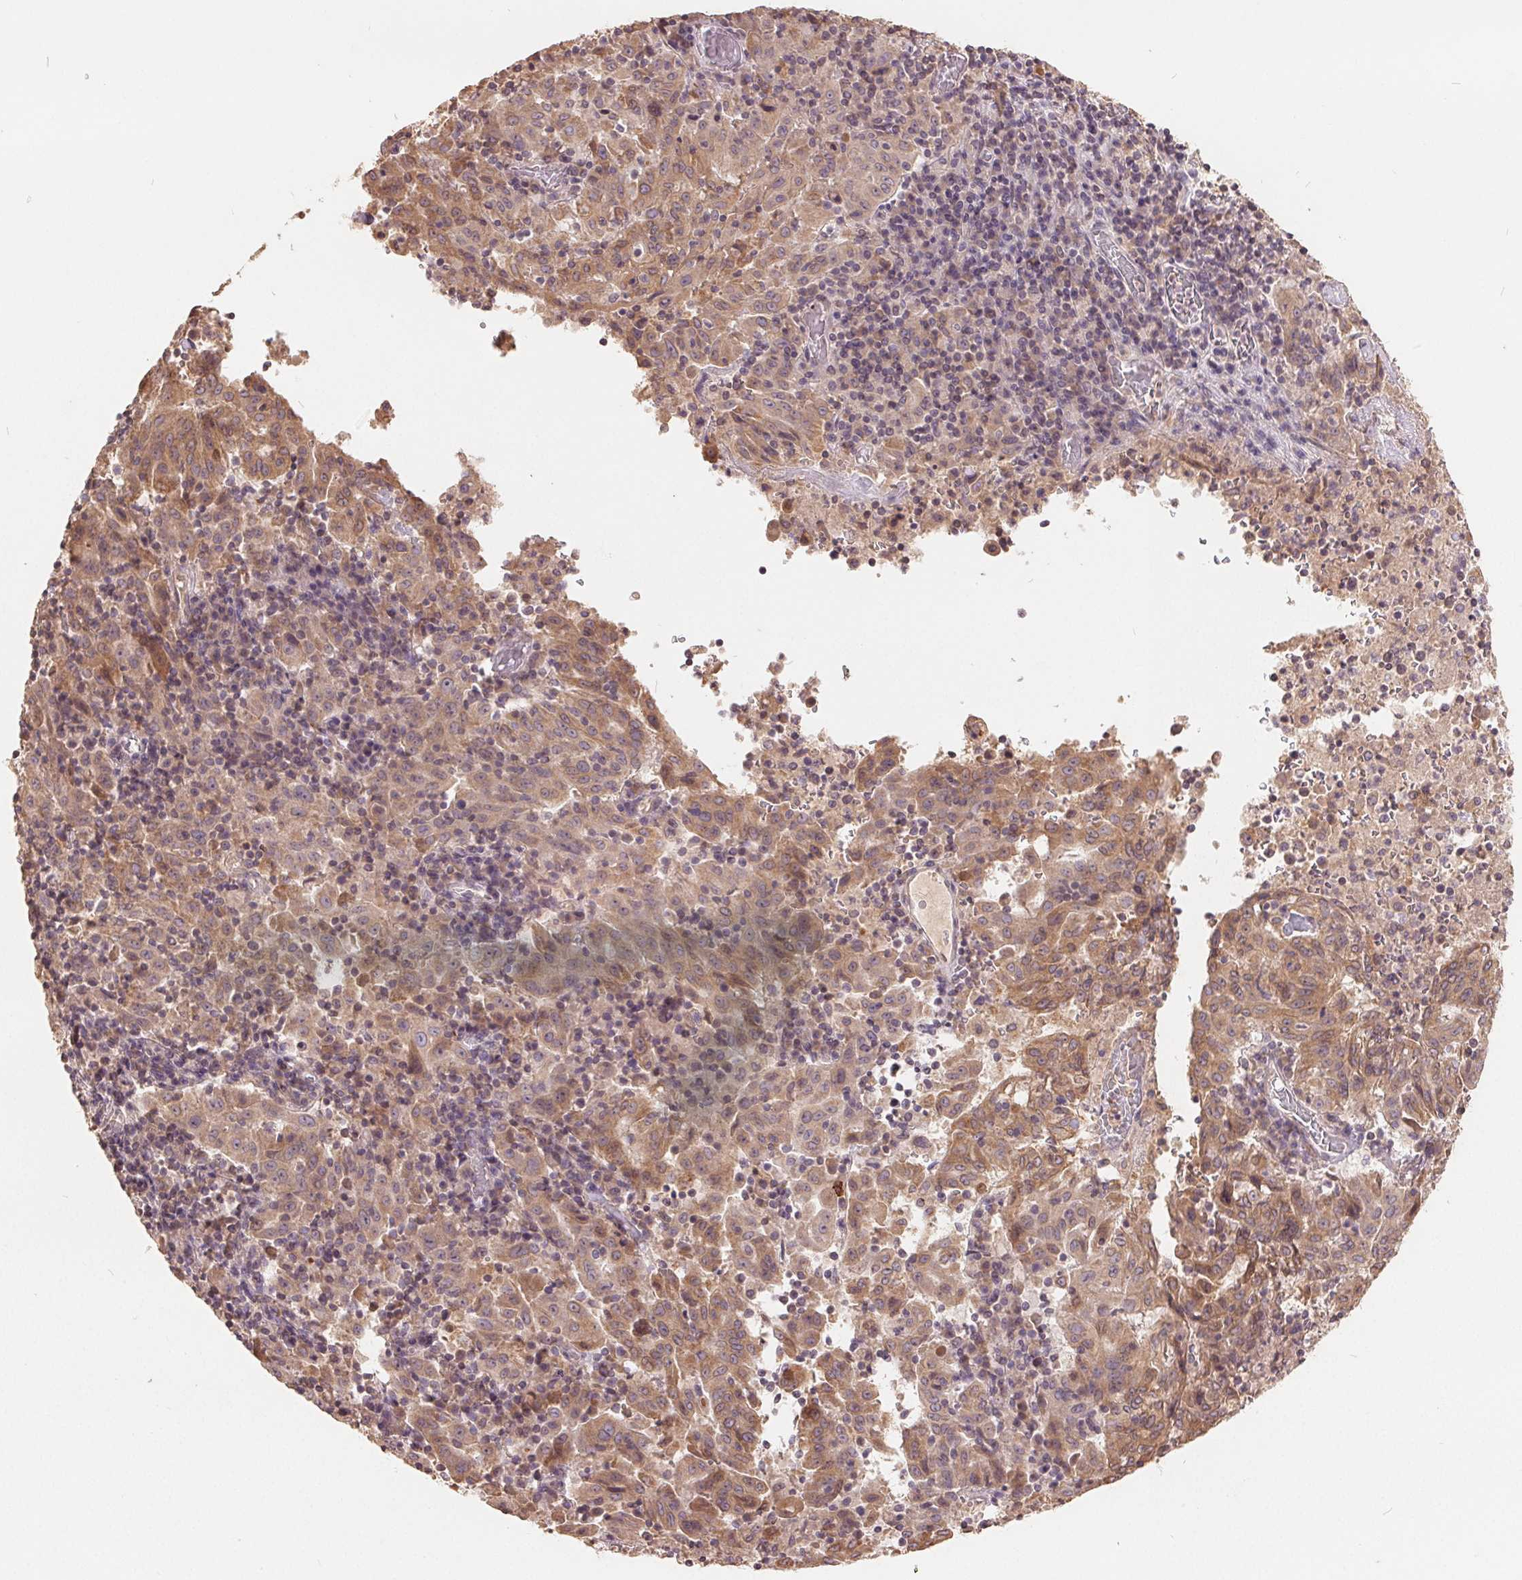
{"staining": {"intensity": "moderate", "quantity": ">75%", "location": "cytoplasmic/membranous"}, "tissue": "pancreatic cancer", "cell_type": "Tumor cells", "image_type": "cancer", "snomed": [{"axis": "morphology", "description": "Adenocarcinoma, NOS"}, {"axis": "topography", "description": "Pancreas"}], "caption": "Immunohistochemistry (IHC) photomicrograph of neoplastic tissue: human pancreatic cancer (adenocarcinoma) stained using IHC exhibits medium levels of moderate protein expression localized specifically in the cytoplasmic/membranous of tumor cells, appearing as a cytoplasmic/membranous brown color.", "gene": "CDIPT", "patient": {"sex": "male", "age": 63}}